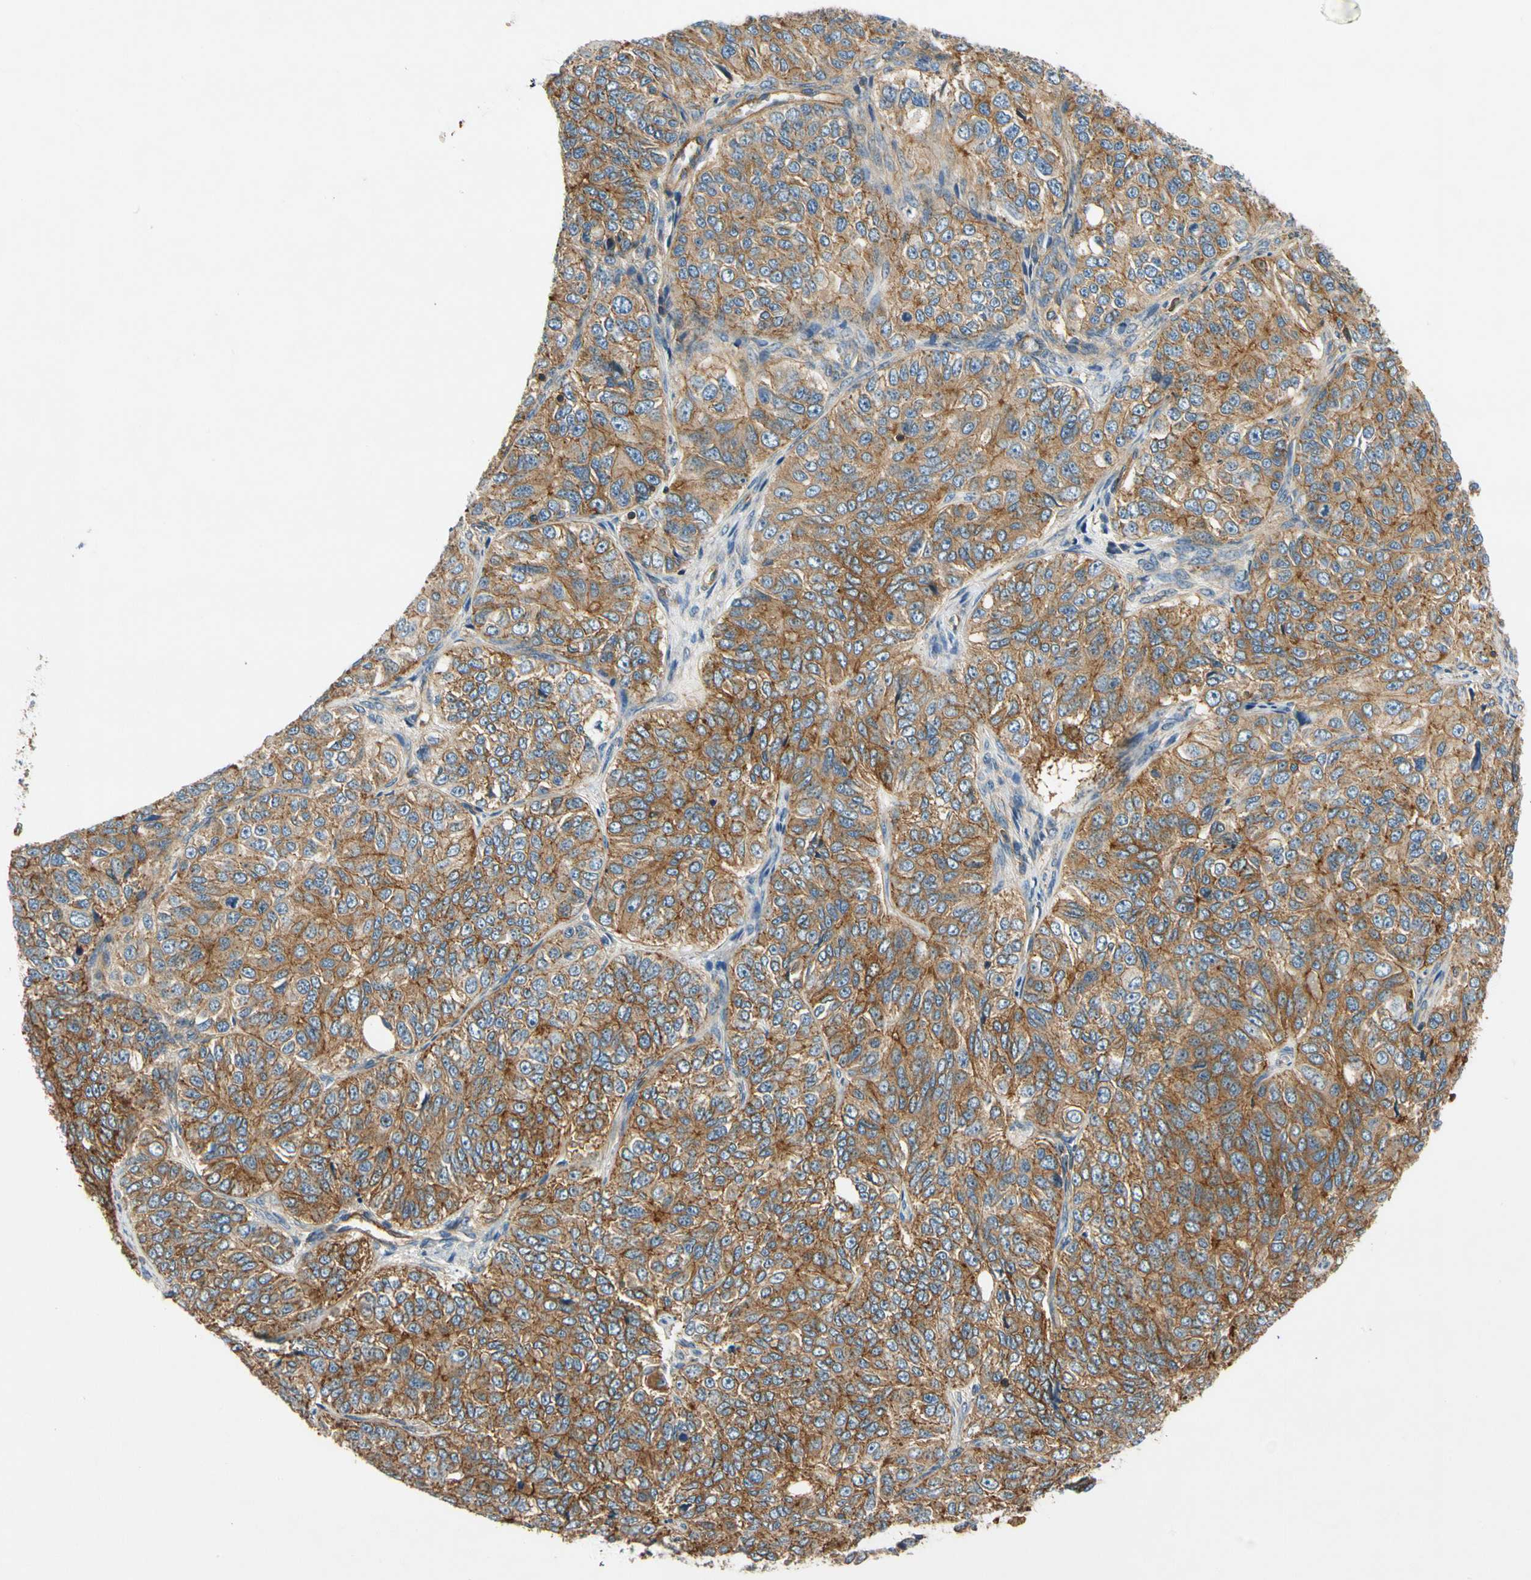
{"staining": {"intensity": "moderate", "quantity": ">75%", "location": "cytoplasmic/membranous"}, "tissue": "ovarian cancer", "cell_type": "Tumor cells", "image_type": "cancer", "snomed": [{"axis": "morphology", "description": "Carcinoma, endometroid"}, {"axis": "topography", "description": "Ovary"}], "caption": "Brown immunohistochemical staining in ovarian endometroid carcinoma reveals moderate cytoplasmic/membranous positivity in about >75% of tumor cells.", "gene": "TCP11L1", "patient": {"sex": "female", "age": 51}}